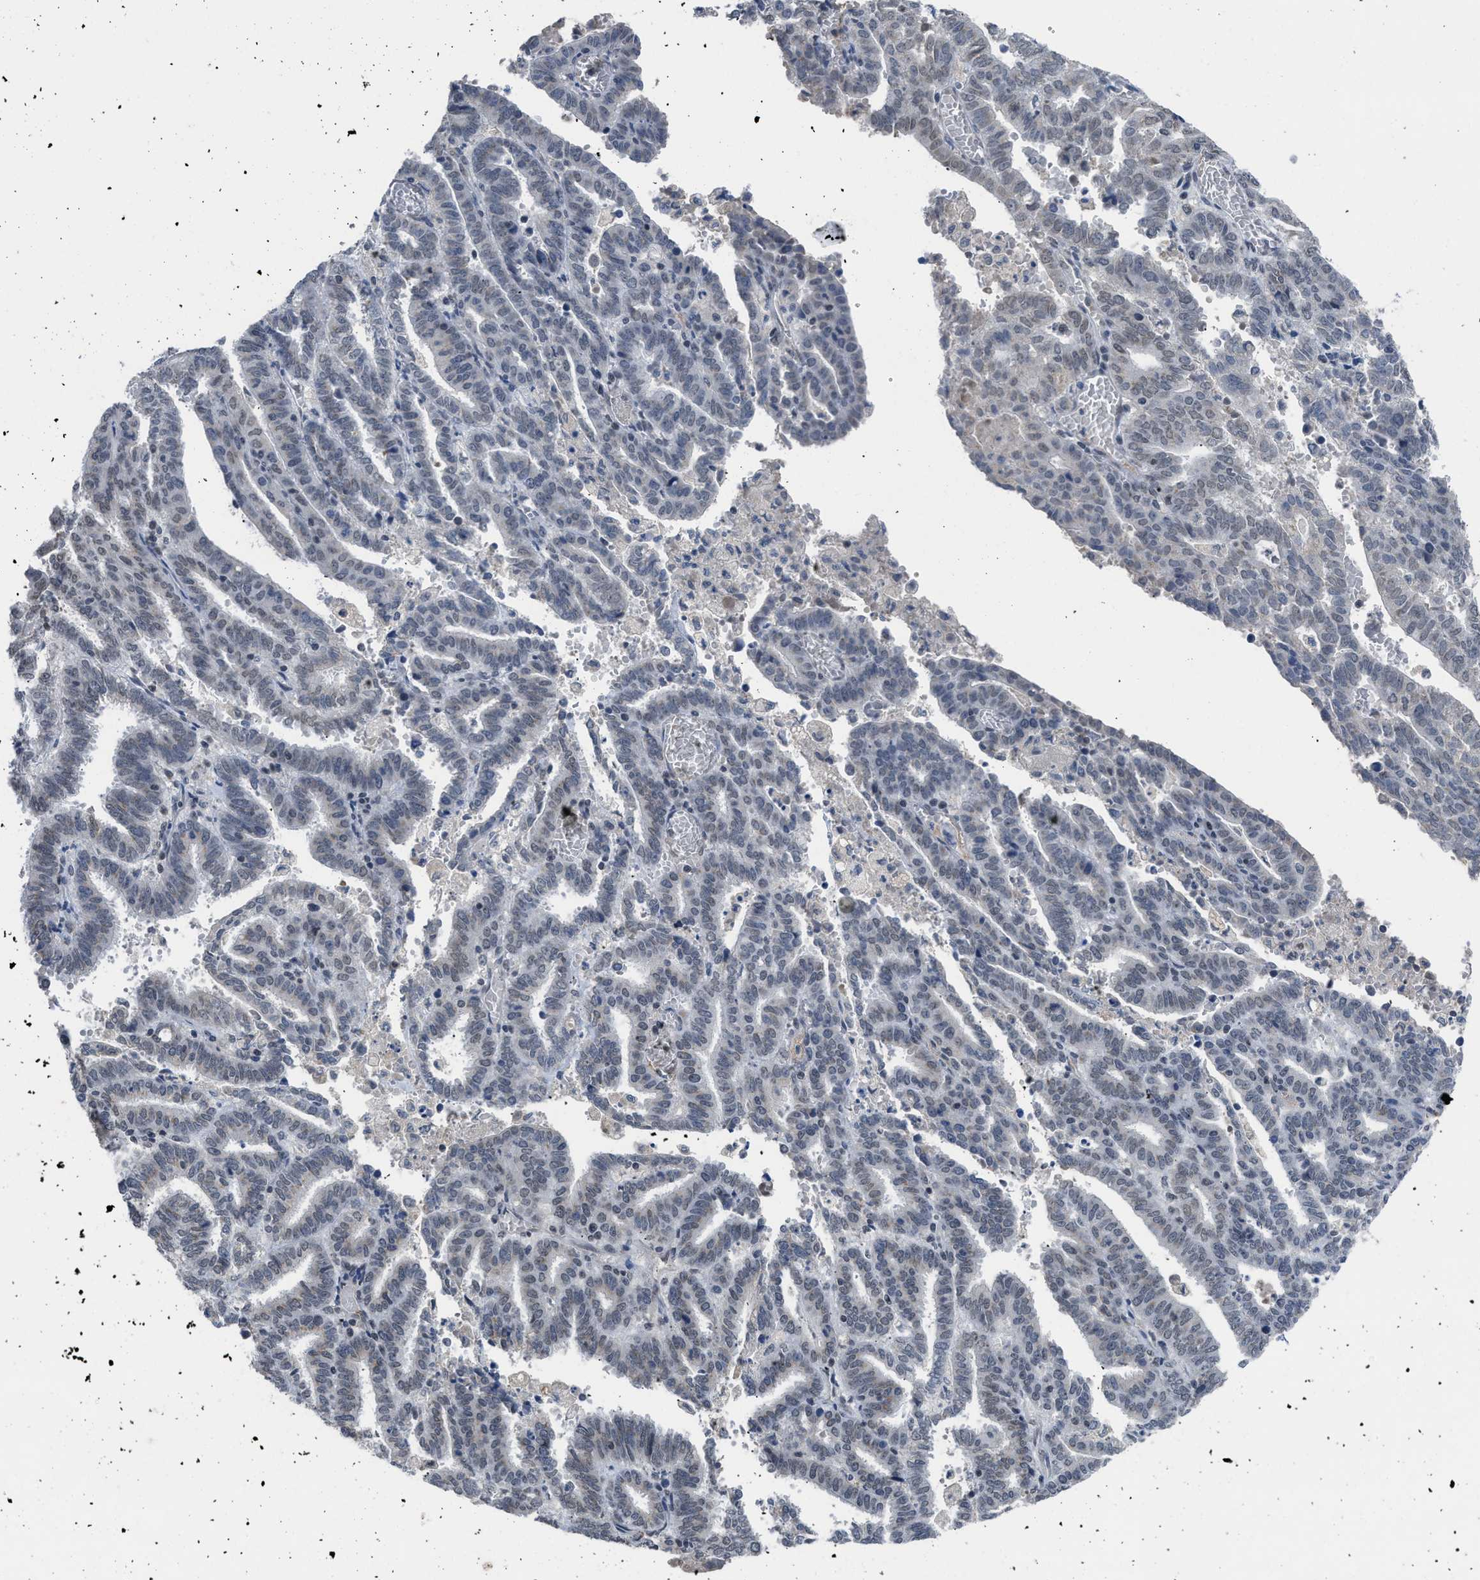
{"staining": {"intensity": "weak", "quantity": "25%-75%", "location": "cytoplasmic/membranous,nuclear"}, "tissue": "endometrial cancer", "cell_type": "Tumor cells", "image_type": "cancer", "snomed": [{"axis": "morphology", "description": "Adenocarcinoma, NOS"}, {"axis": "topography", "description": "Uterus"}], "caption": "Immunohistochemical staining of adenocarcinoma (endometrial) shows weak cytoplasmic/membranous and nuclear protein expression in about 25%-75% of tumor cells. The protein is shown in brown color, while the nuclei are stained blue.", "gene": "TERF2IP", "patient": {"sex": "female", "age": 83}}